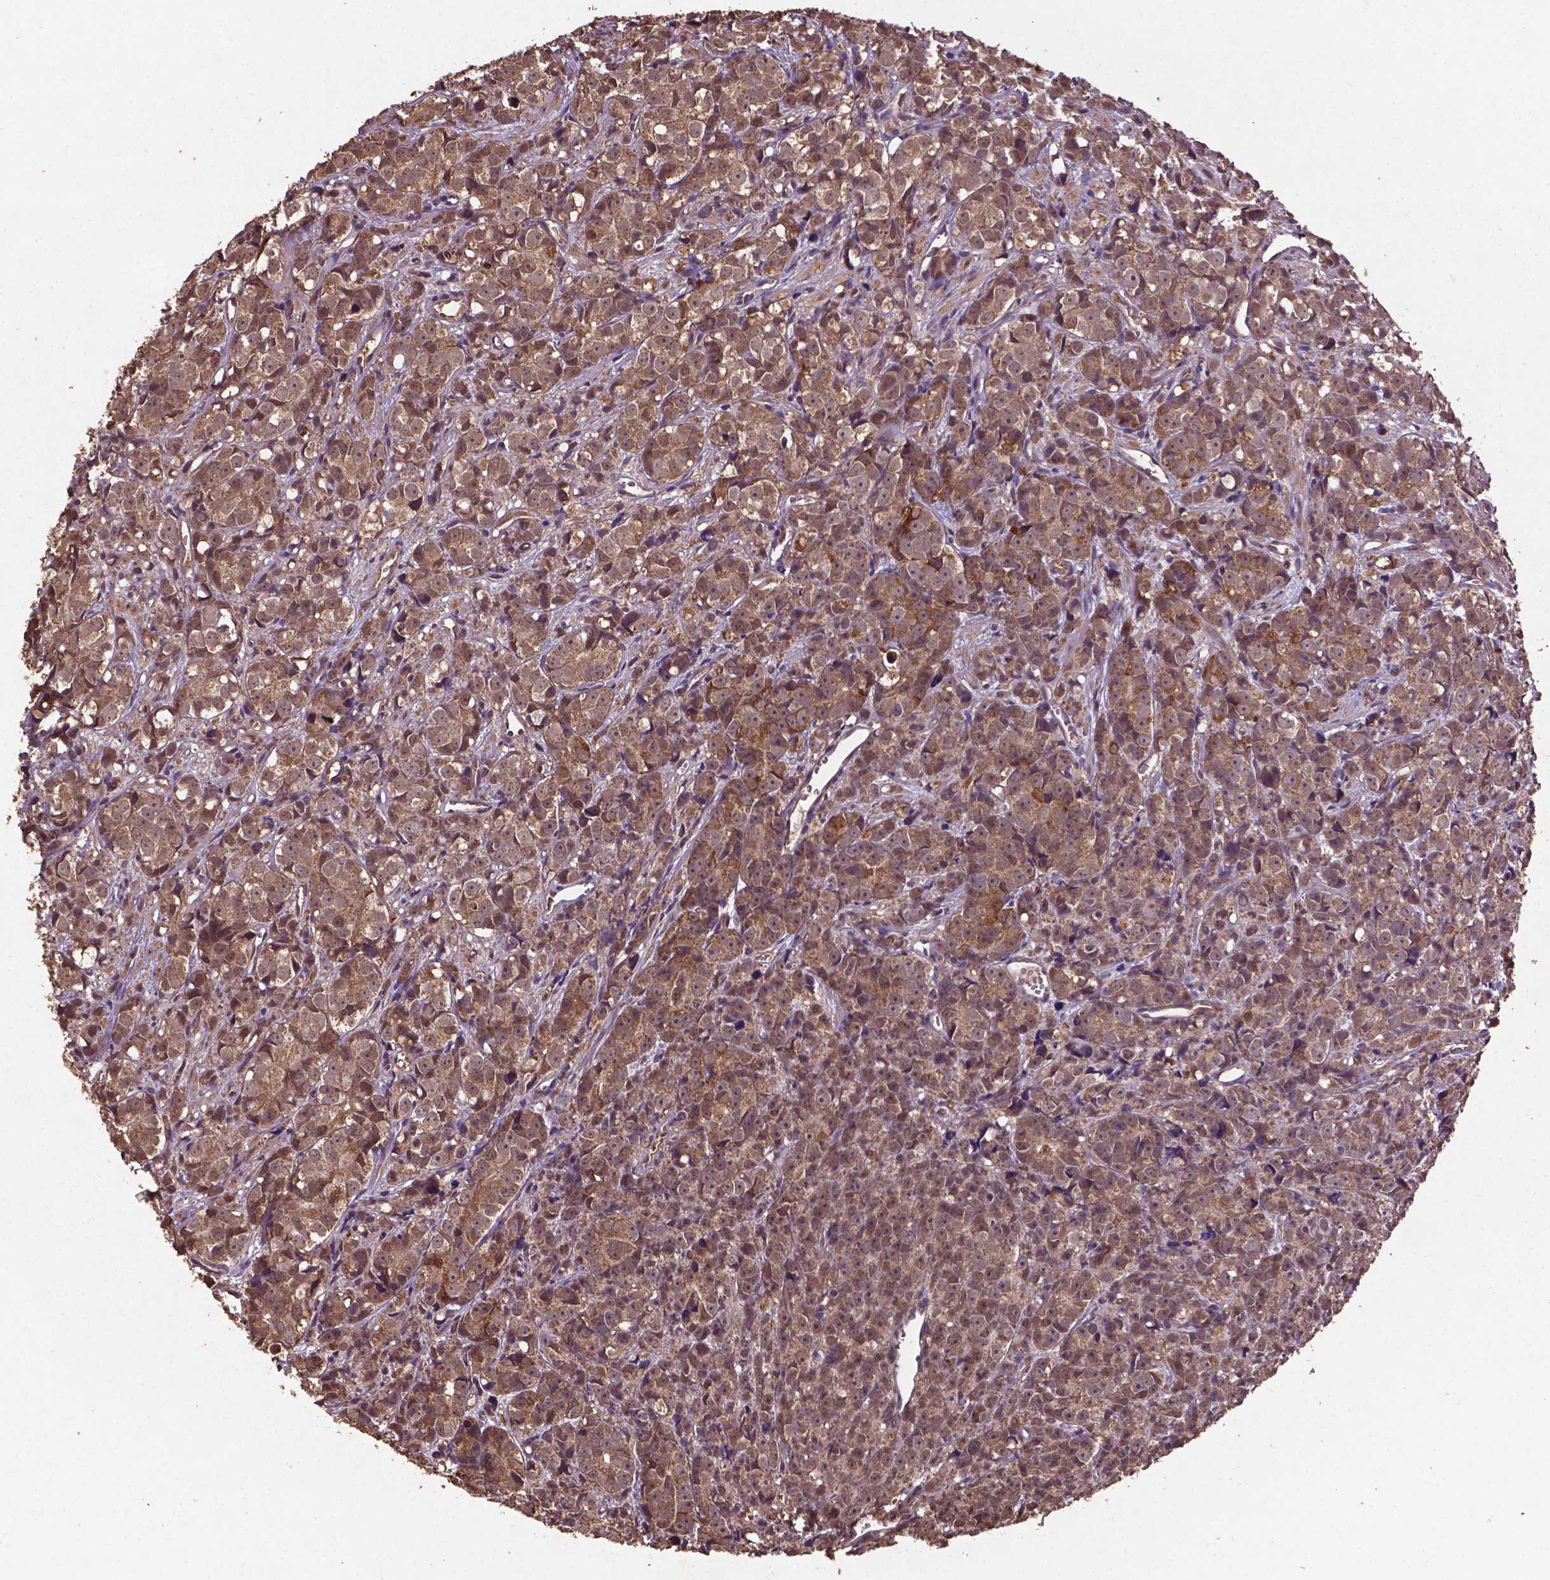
{"staining": {"intensity": "moderate", "quantity": ">75%", "location": "cytoplasmic/membranous,nuclear"}, "tissue": "prostate cancer", "cell_type": "Tumor cells", "image_type": "cancer", "snomed": [{"axis": "morphology", "description": "Adenocarcinoma, High grade"}, {"axis": "topography", "description": "Prostate"}], "caption": "Immunohistochemistry (IHC) of high-grade adenocarcinoma (prostate) demonstrates medium levels of moderate cytoplasmic/membranous and nuclear expression in approximately >75% of tumor cells.", "gene": "DCAF1", "patient": {"sex": "male", "age": 77}}